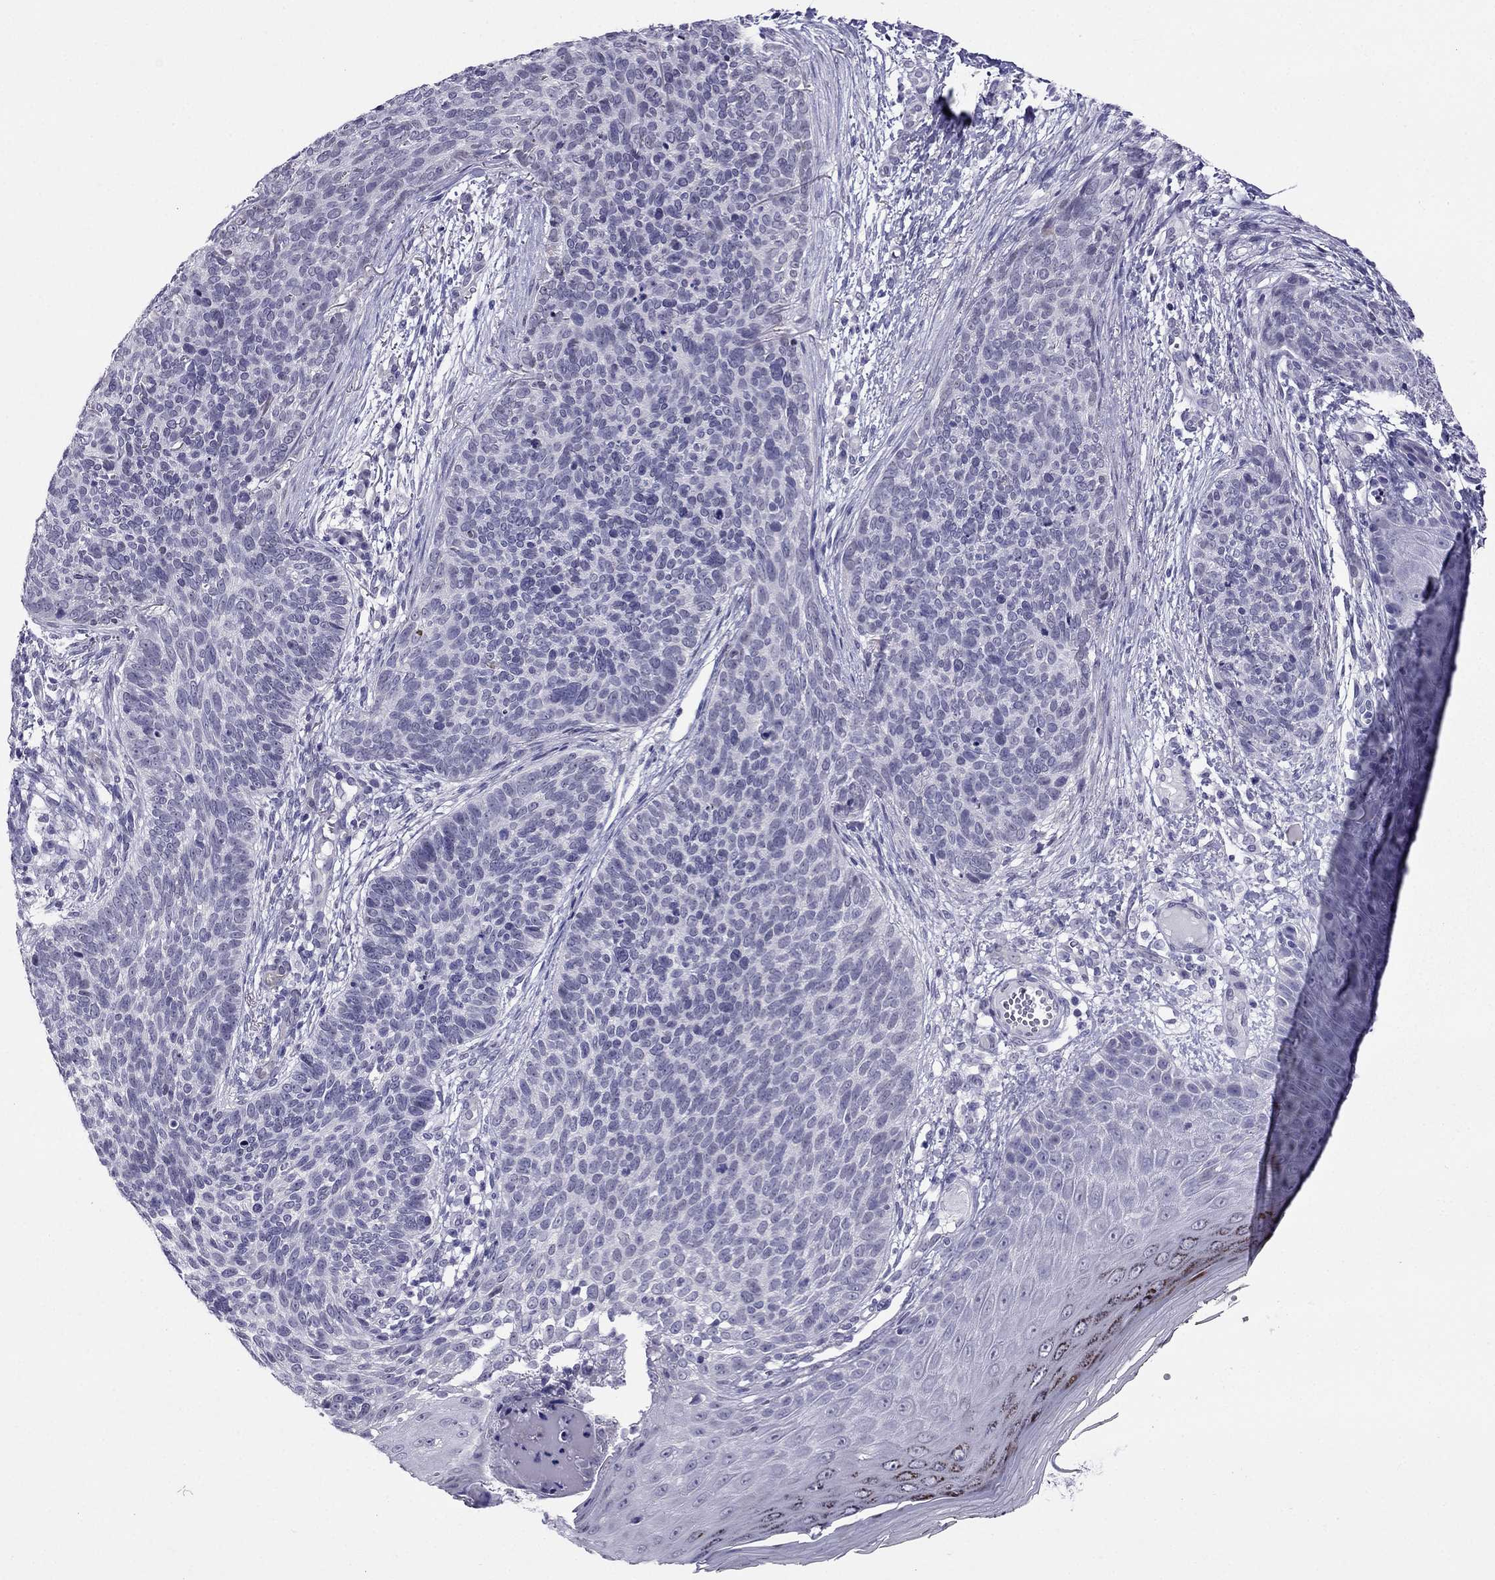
{"staining": {"intensity": "negative", "quantity": "none", "location": "none"}, "tissue": "skin cancer", "cell_type": "Tumor cells", "image_type": "cancer", "snomed": [{"axis": "morphology", "description": "Basal cell carcinoma"}, {"axis": "topography", "description": "Skin"}], "caption": "The immunohistochemistry micrograph has no significant staining in tumor cells of basal cell carcinoma (skin) tissue. The staining is performed using DAB (3,3'-diaminobenzidine) brown chromogen with nuclei counter-stained in using hematoxylin.", "gene": "CROCC2", "patient": {"sex": "male", "age": 64}}